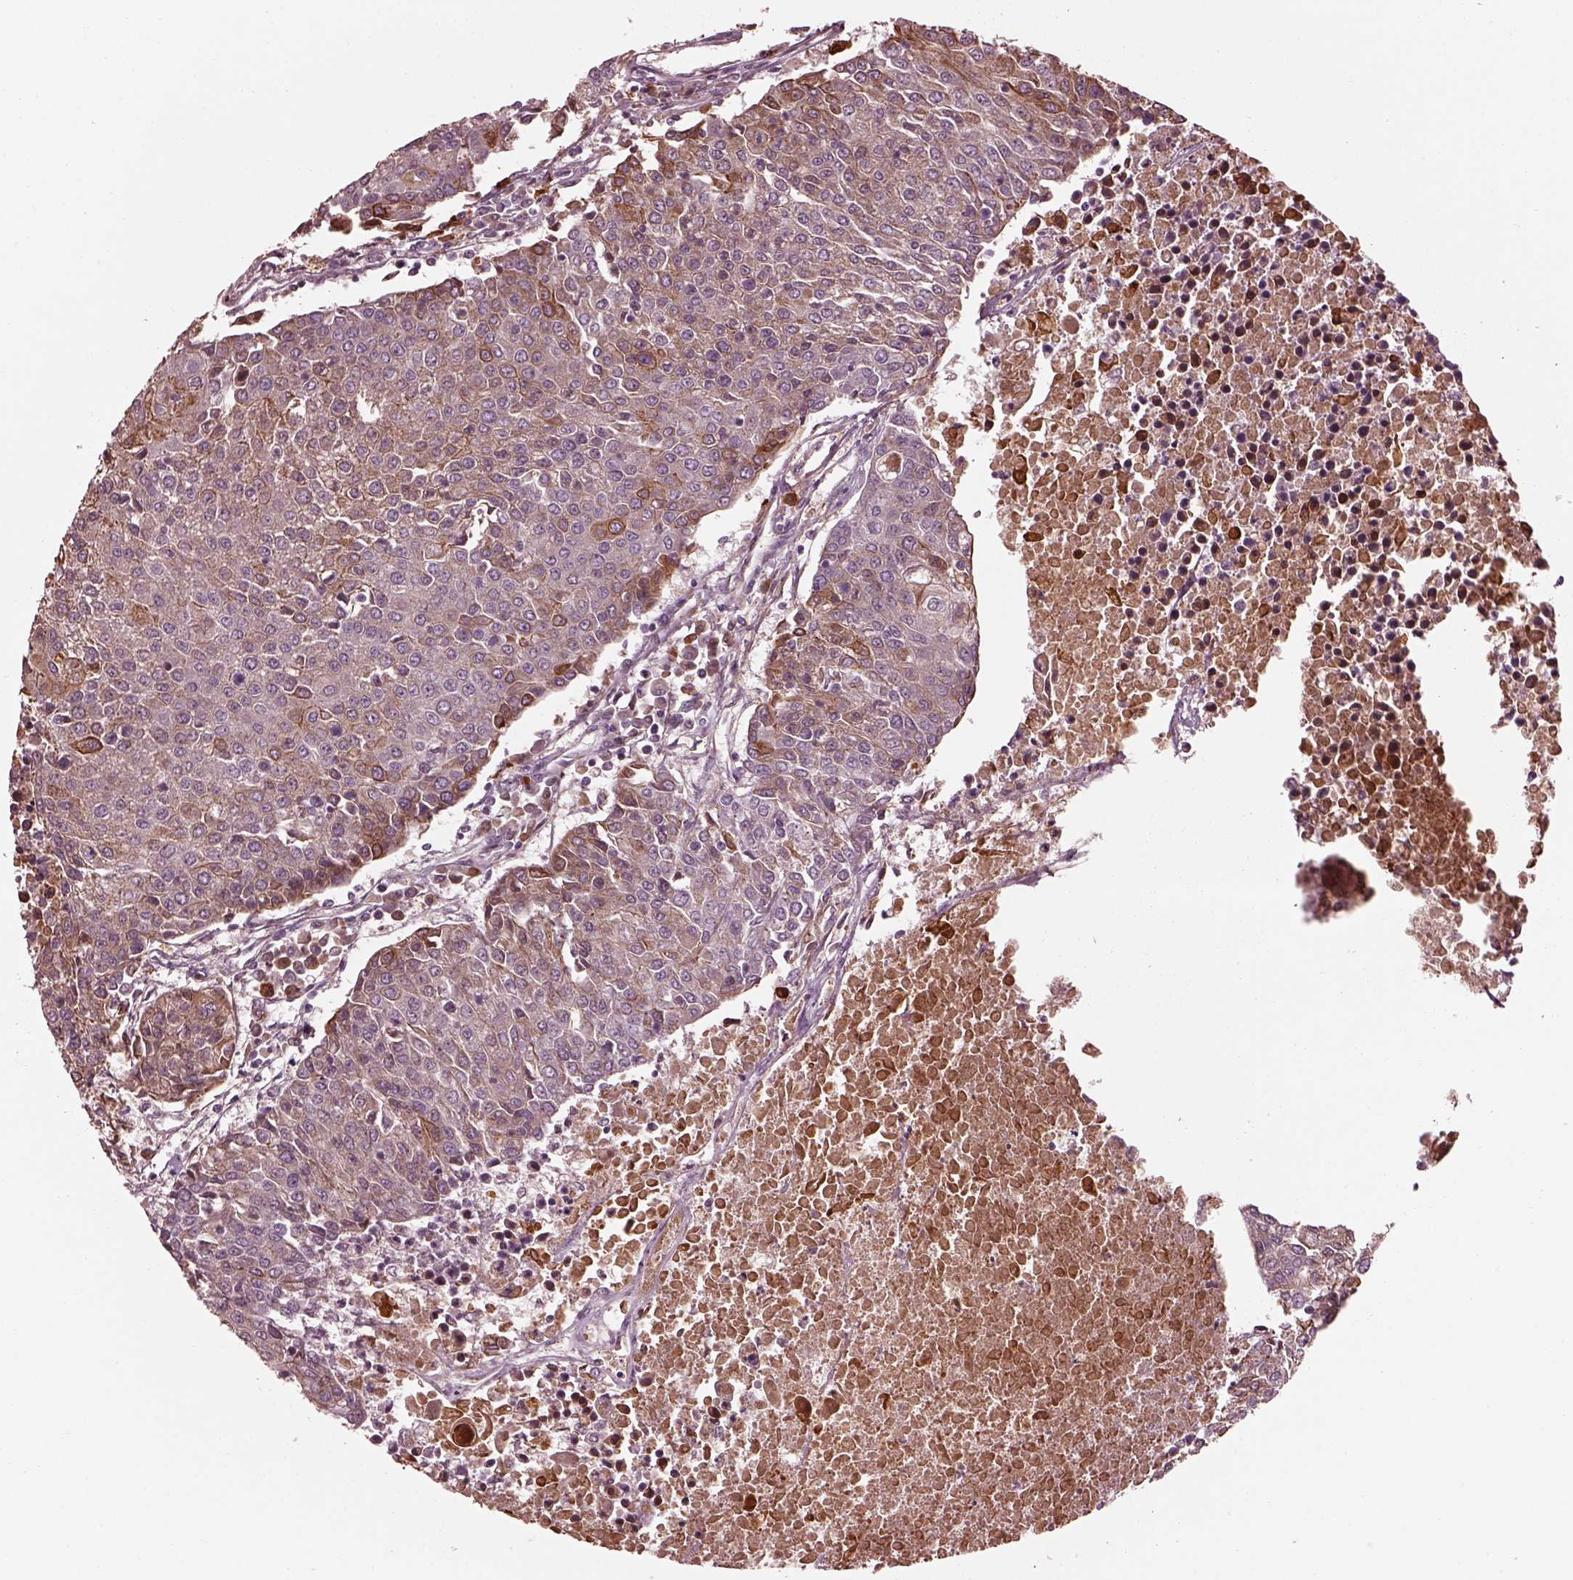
{"staining": {"intensity": "moderate", "quantity": "<25%", "location": "cytoplasmic/membranous"}, "tissue": "urothelial cancer", "cell_type": "Tumor cells", "image_type": "cancer", "snomed": [{"axis": "morphology", "description": "Urothelial carcinoma, High grade"}, {"axis": "topography", "description": "Urinary bladder"}], "caption": "IHC of human urothelial carcinoma (high-grade) shows low levels of moderate cytoplasmic/membranous expression in approximately <25% of tumor cells.", "gene": "EFEMP1", "patient": {"sex": "female", "age": 85}}